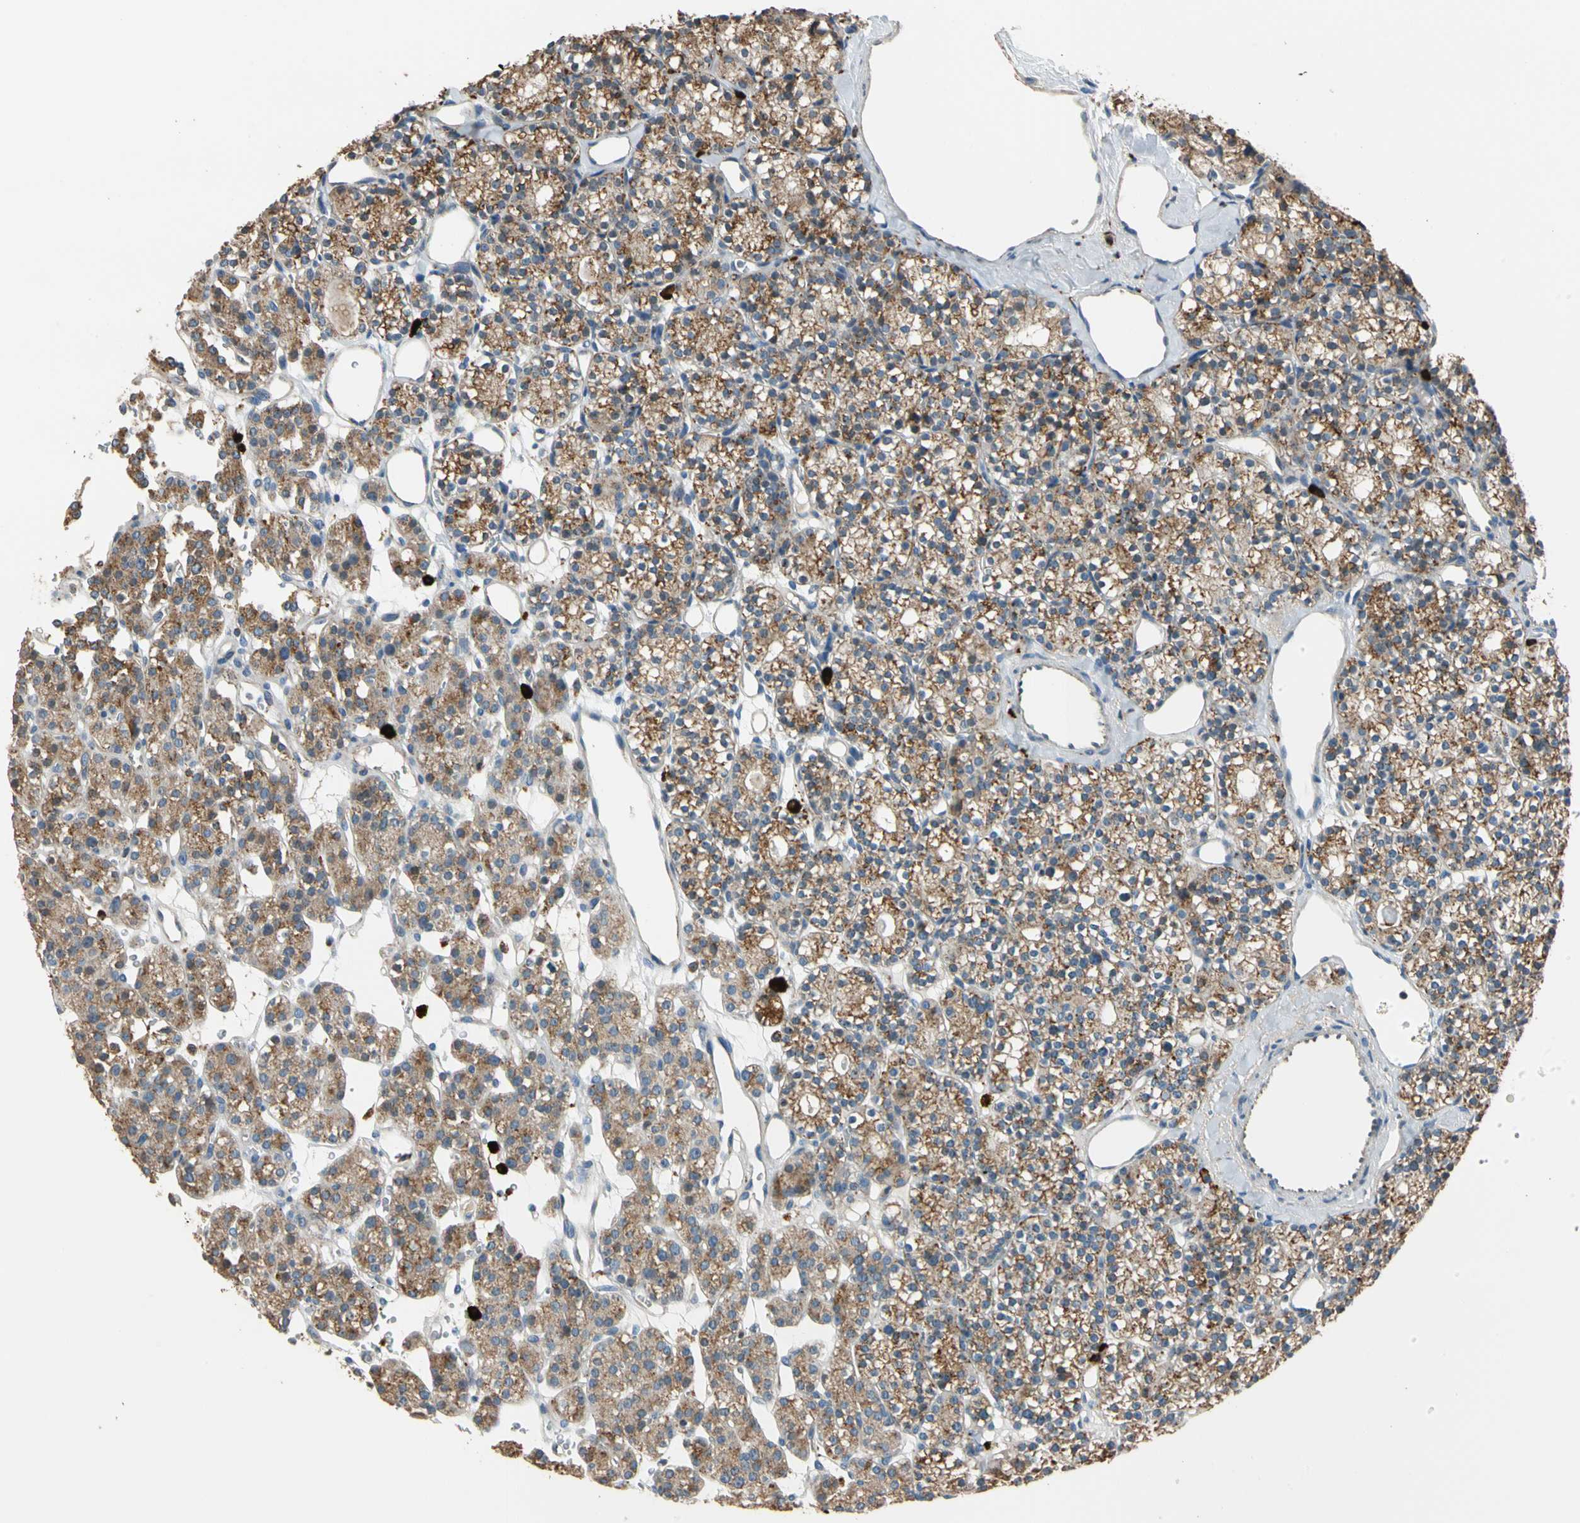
{"staining": {"intensity": "moderate", "quantity": ">75%", "location": "cytoplasmic/membranous"}, "tissue": "parathyroid gland", "cell_type": "Glandular cells", "image_type": "normal", "snomed": [{"axis": "morphology", "description": "Normal tissue, NOS"}, {"axis": "topography", "description": "Parathyroid gland"}], "caption": "This is a micrograph of immunohistochemistry (IHC) staining of unremarkable parathyroid gland, which shows moderate staining in the cytoplasmic/membranous of glandular cells.", "gene": "GM2A", "patient": {"sex": "female", "age": 64}}